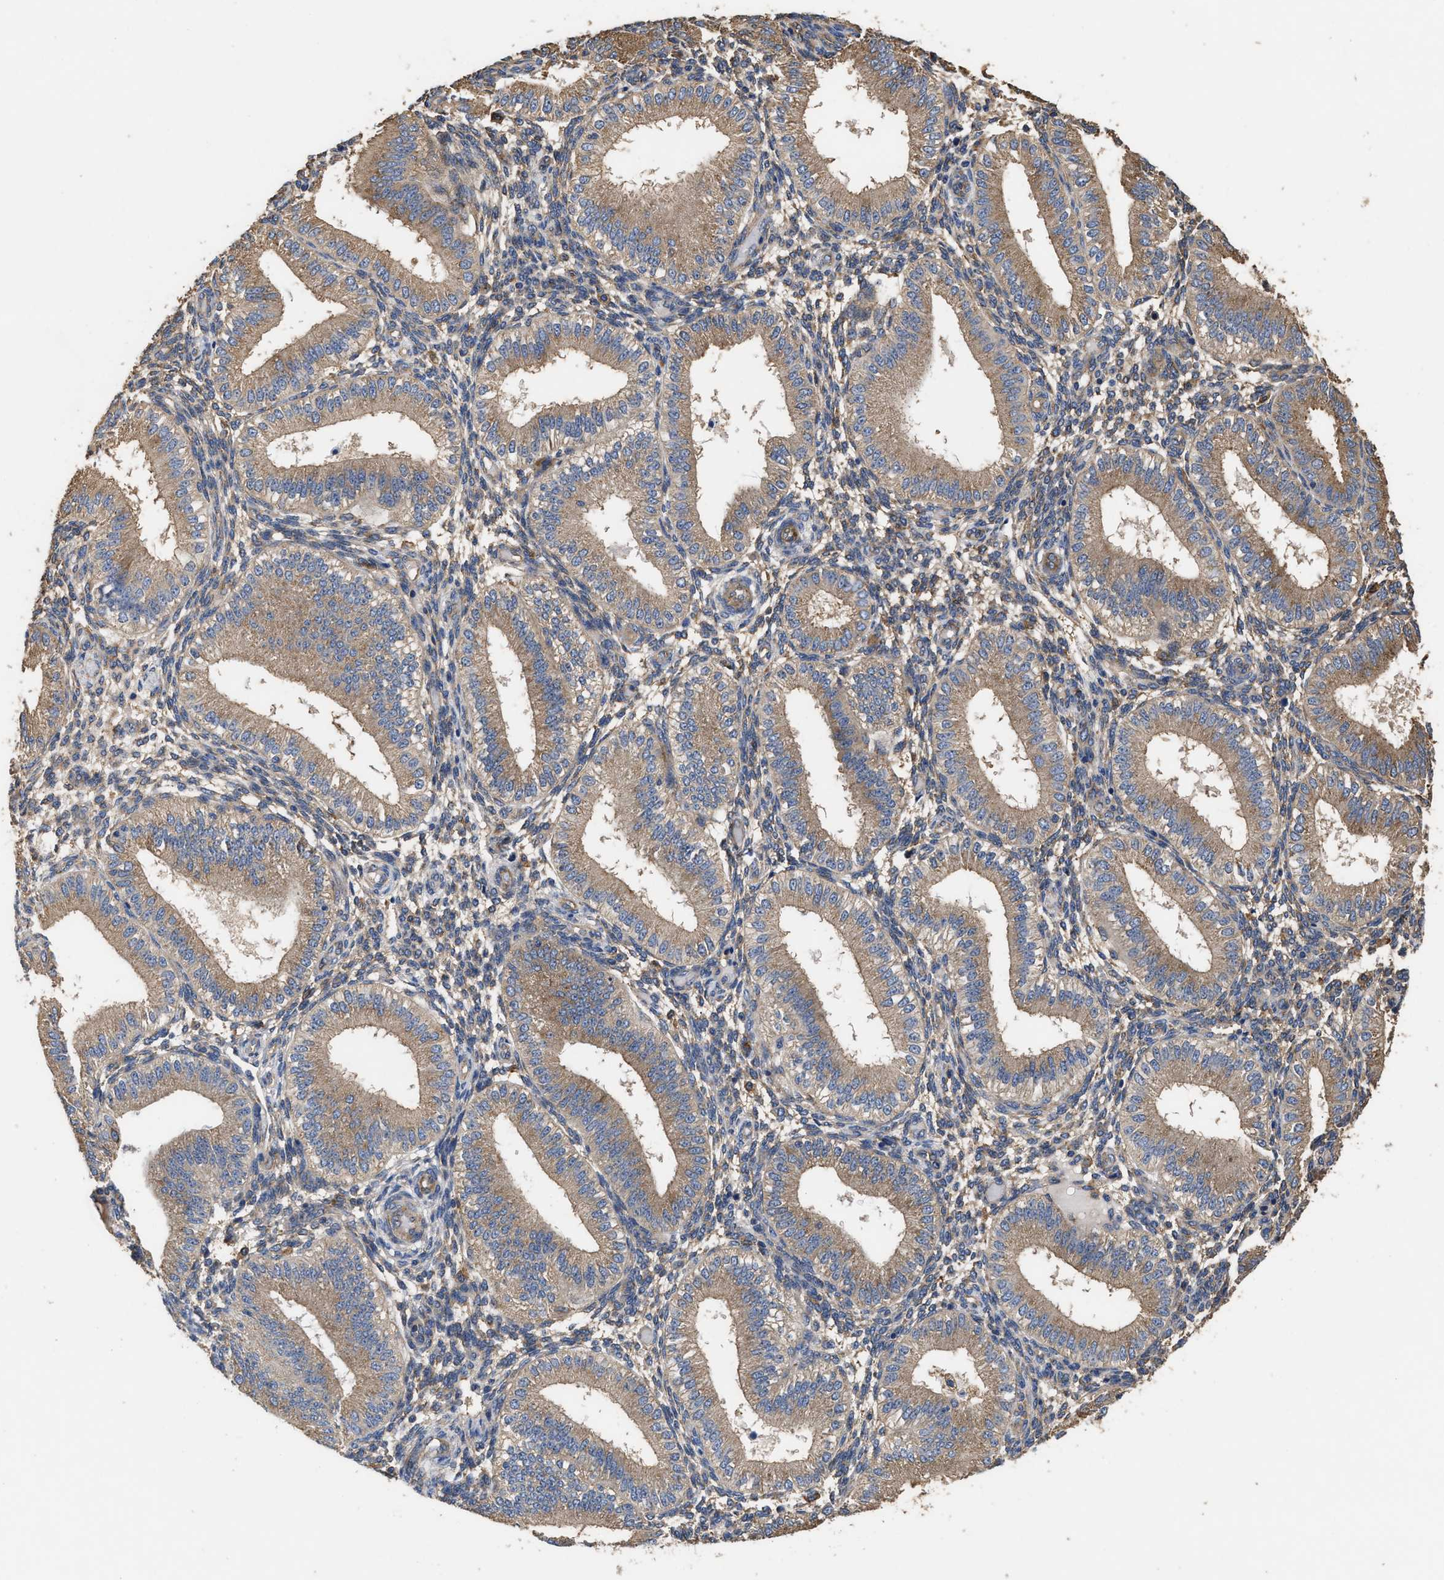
{"staining": {"intensity": "weak", "quantity": "<25%", "location": "cytoplasmic/membranous"}, "tissue": "endometrium", "cell_type": "Cells in endometrial stroma", "image_type": "normal", "snomed": [{"axis": "morphology", "description": "Normal tissue, NOS"}, {"axis": "topography", "description": "Endometrium"}], "caption": "Immunohistochemistry photomicrograph of benign endometrium: endometrium stained with DAB (3,3'-diaminobenzidine) exhibits no significant protein positivity in cells in endometrial stroma.", "gene": "KLB", "patient": {"sex": "female", "age": 39}}